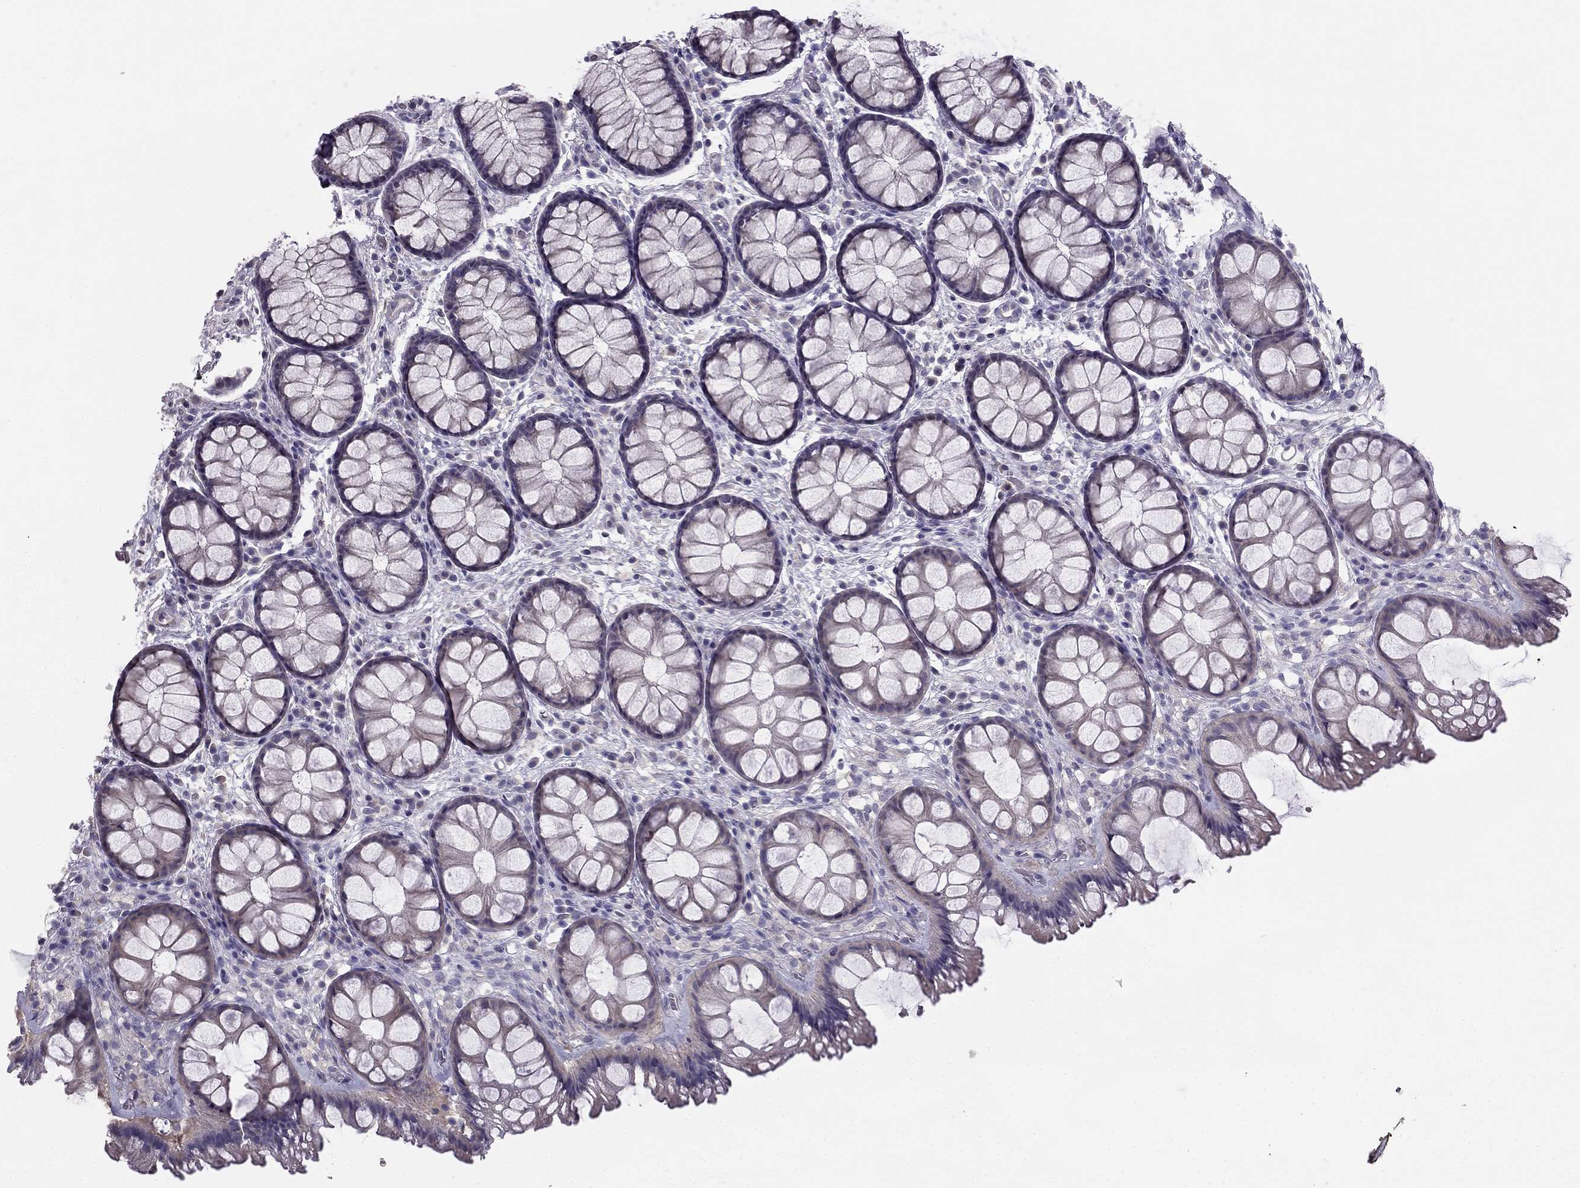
{"staining": {"intensity": "negative", "quantity": "none", "location": "none"}, "tissue": "rectum", "cell_type": "Glandular cells", "image_type": "normal", "snomed": [{"axis": "morphology", "description": "Normal tissue, NOS"}, {"axis": "topography", "description": "Rectum"}], "caption": "High power microscopy image of an immunohistochemistry (IHC) photomicrograph of normal rectum, revealing no significant staining in glandular cells. (Stains: DAB (3,3'-diaminobenzidine) IHC with hematoxylin counter stain, Microscopy: brightfield microscopy at high magnification).", "gene": "HSFX1", "patient": {"sex": "female", "age": 62}}